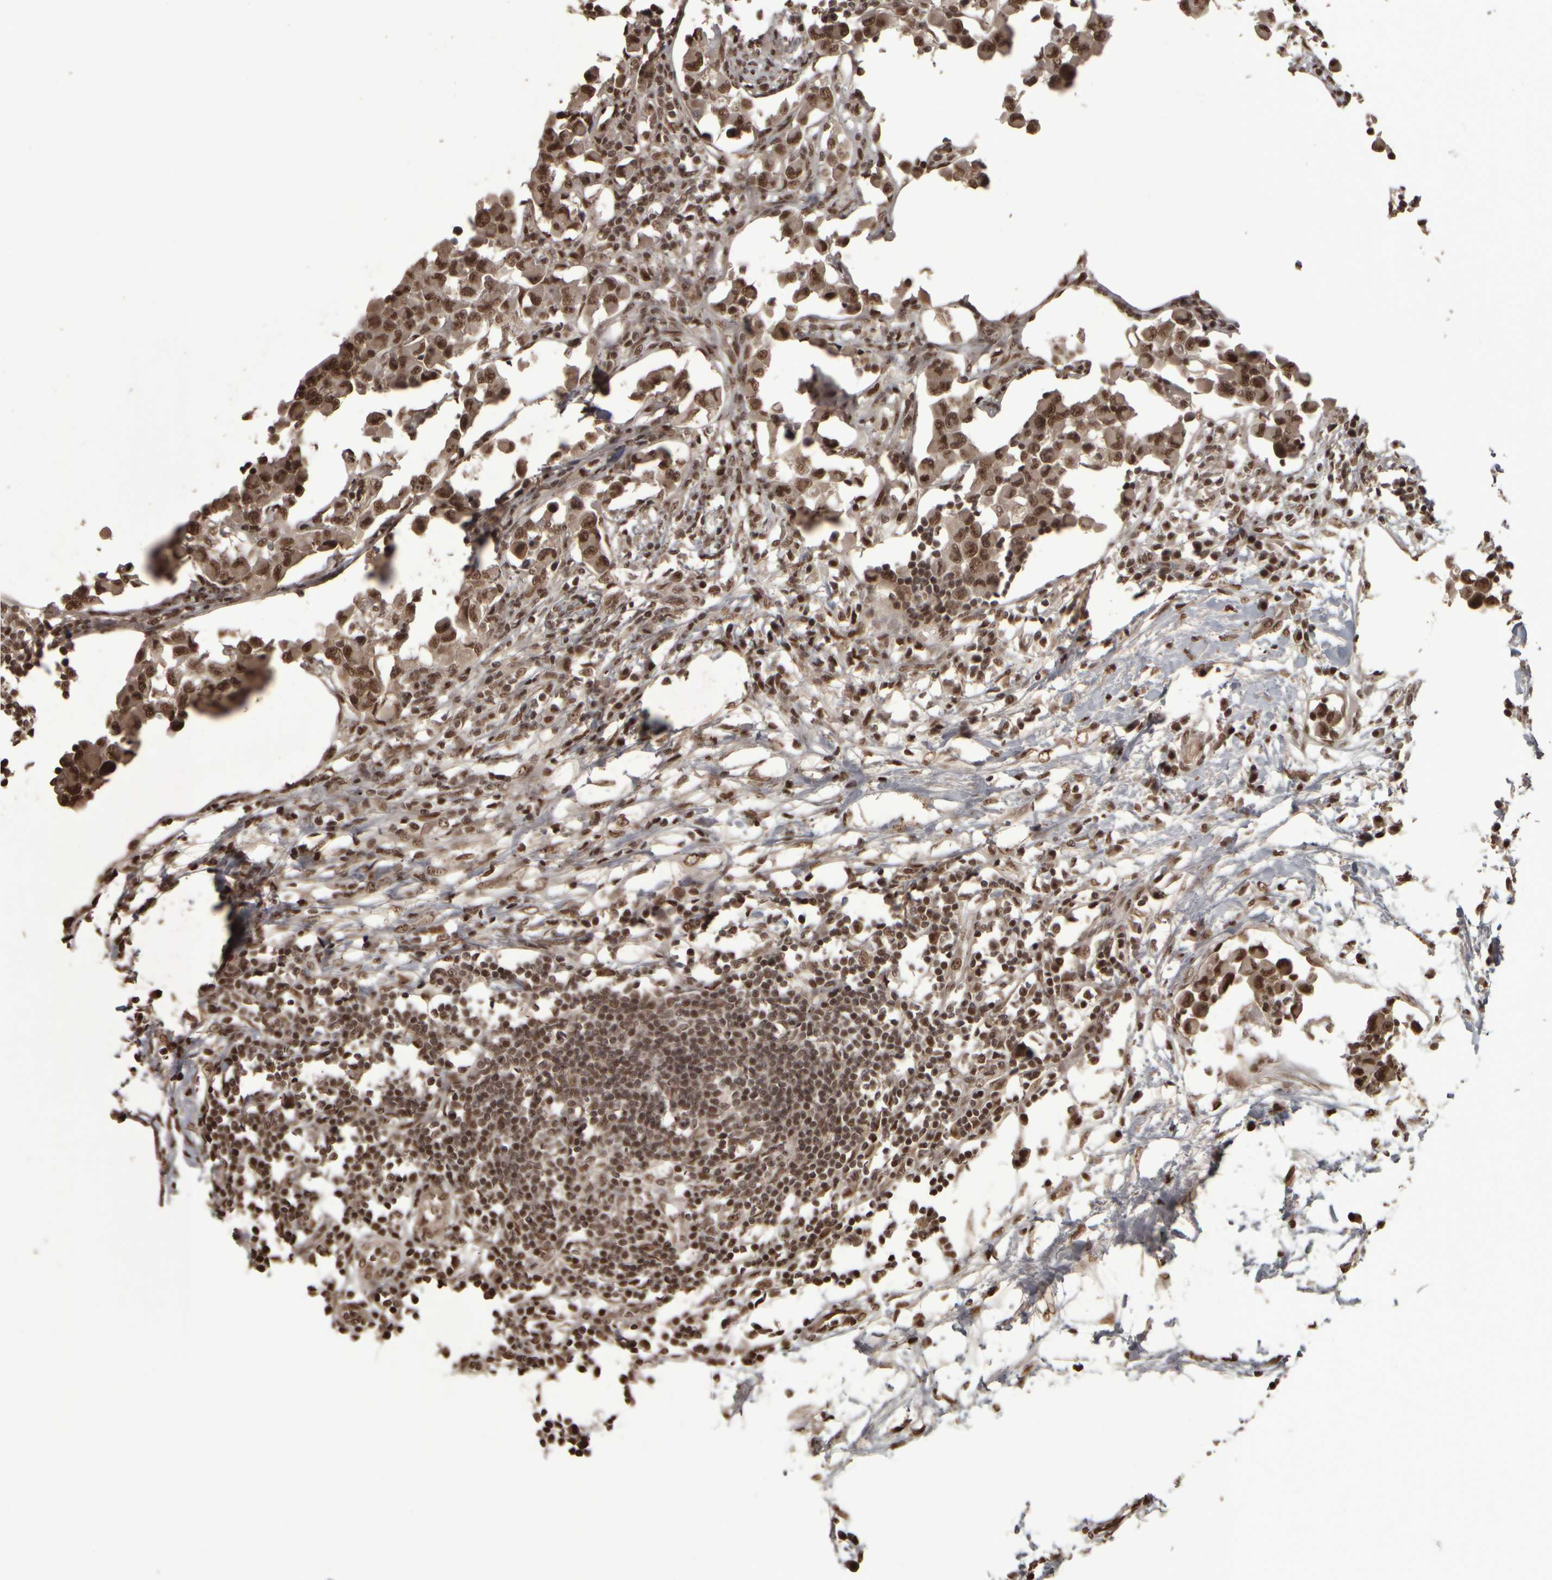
{"staining": {"intensity": "strong", "quantity": ">75%", "location": "nuclear"}, "tissue": "lymph node", "cell_type": "Germinal center cells", "image_type": "normal", "snomed": [{"axis": "morphology", "description": "Normal tissue, NOS"}, {"axis": "morphology", "description": "Malignant melanoma, Metastatic site"}, {"axis": "topography", "description": "Lymph node"}], "caption": "Immunohistochemical staining of unremarkable lymph node shows >75% levels of strong nuclear protein staining in approximately >75% of germinal center cells.", "gene": "ZFHX4", "patient": {"sex": "male", "age": 41}}